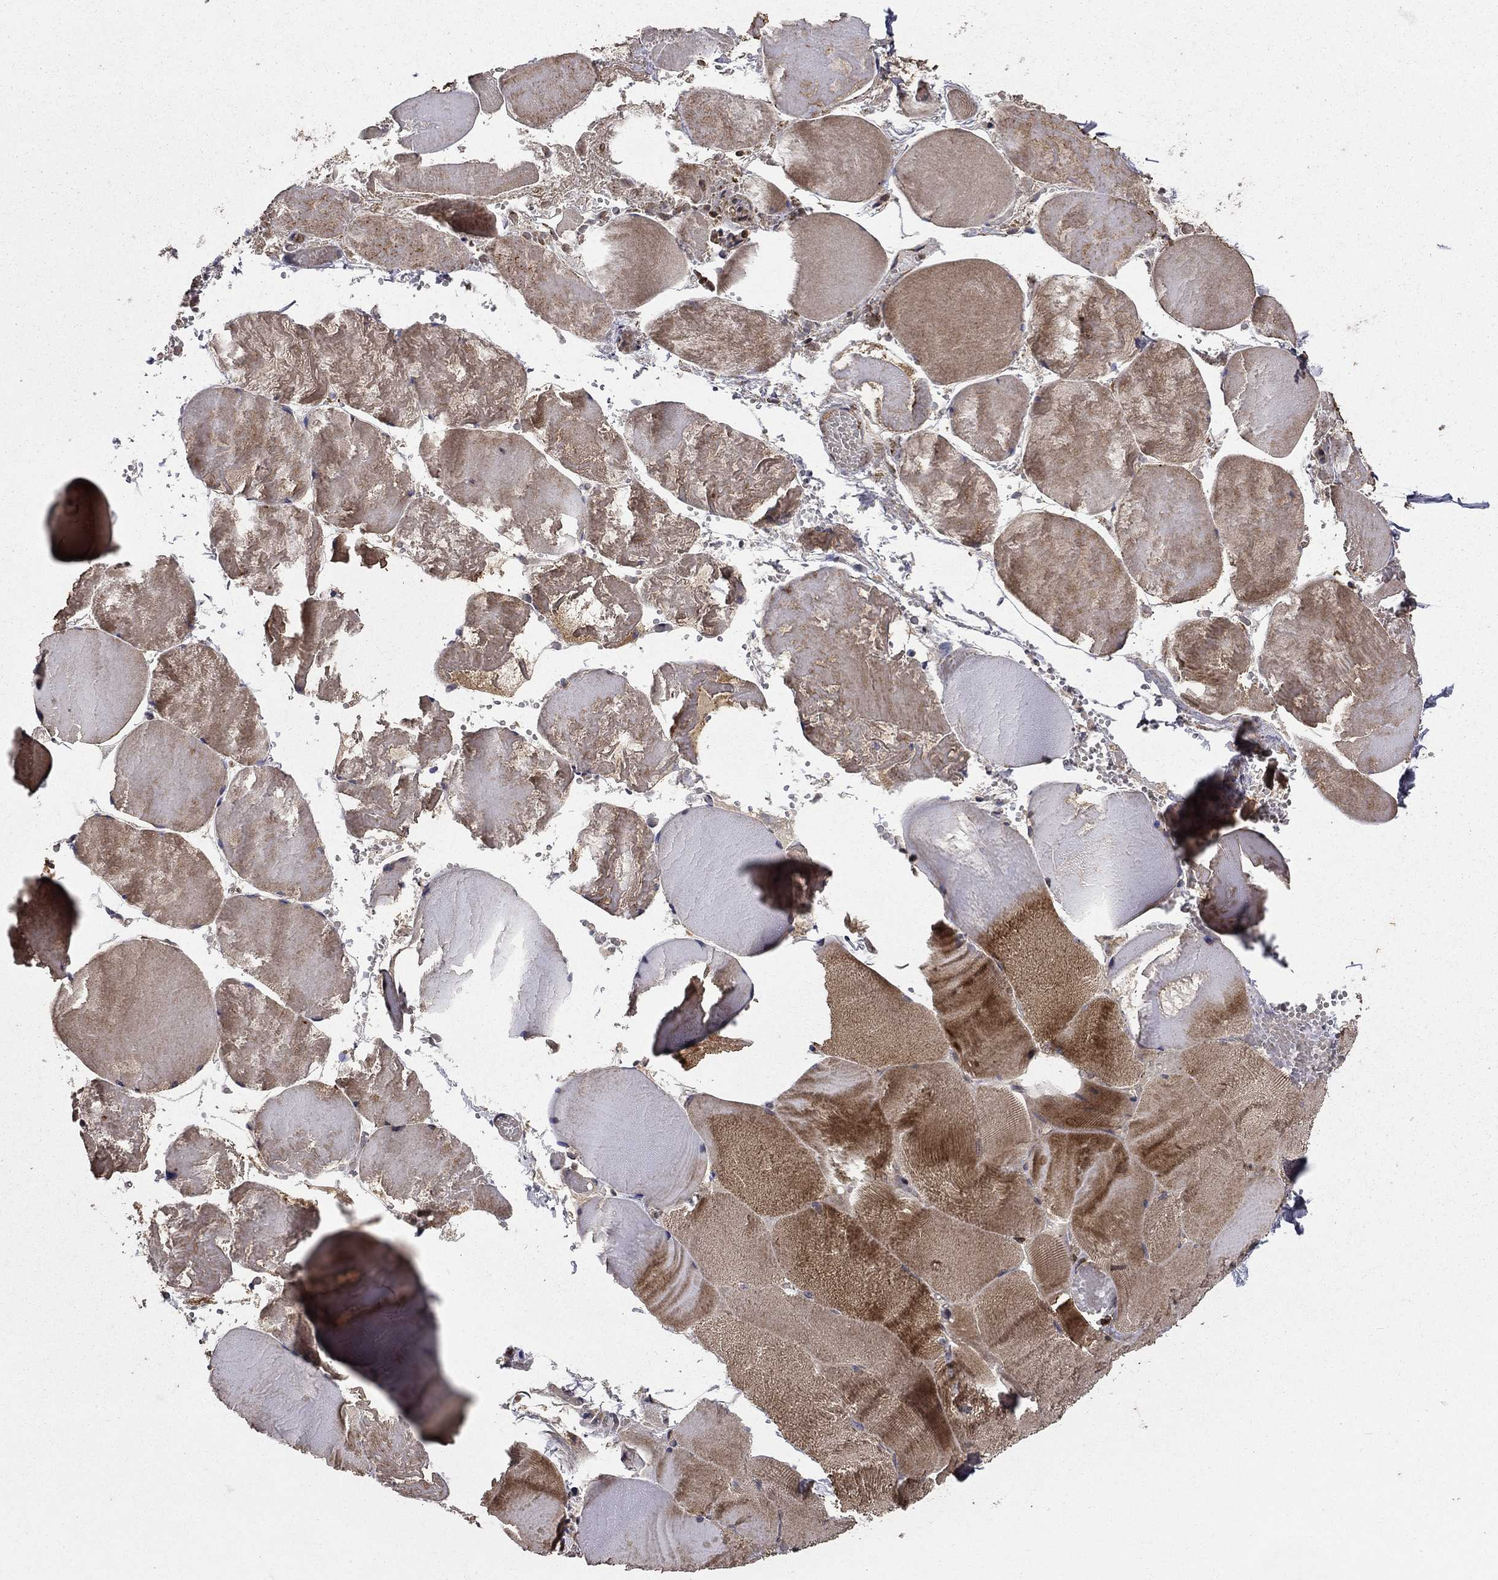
{"staining": {"intensity": "moderate", "quantity": "25%-75%", "location": "cytoplasmic/membranous"}, "tissue": "skeletal muscle", "cell_type": "Myocytes", "image_type": "normal", "snomed": [{"axis": "morphology", "description": "Normal tissue, NOS"}, {"axis": "morphology", "description": "Malignant melanoma, Metastatic site"}, {"axis": "topography", "description": "Skeletal muscle"}], "caption": "A brown stain highlights moderate cytoplasmic/membranous positivity of a protein in myocytes of unremarkable skeletal muscle. (Stains: DAB in brown, nuclei in blue, Microscopy: brightfield microscopy at high magnification).", "gene": "BABAM2", "patient": {"sex": "male", "age": 50}}